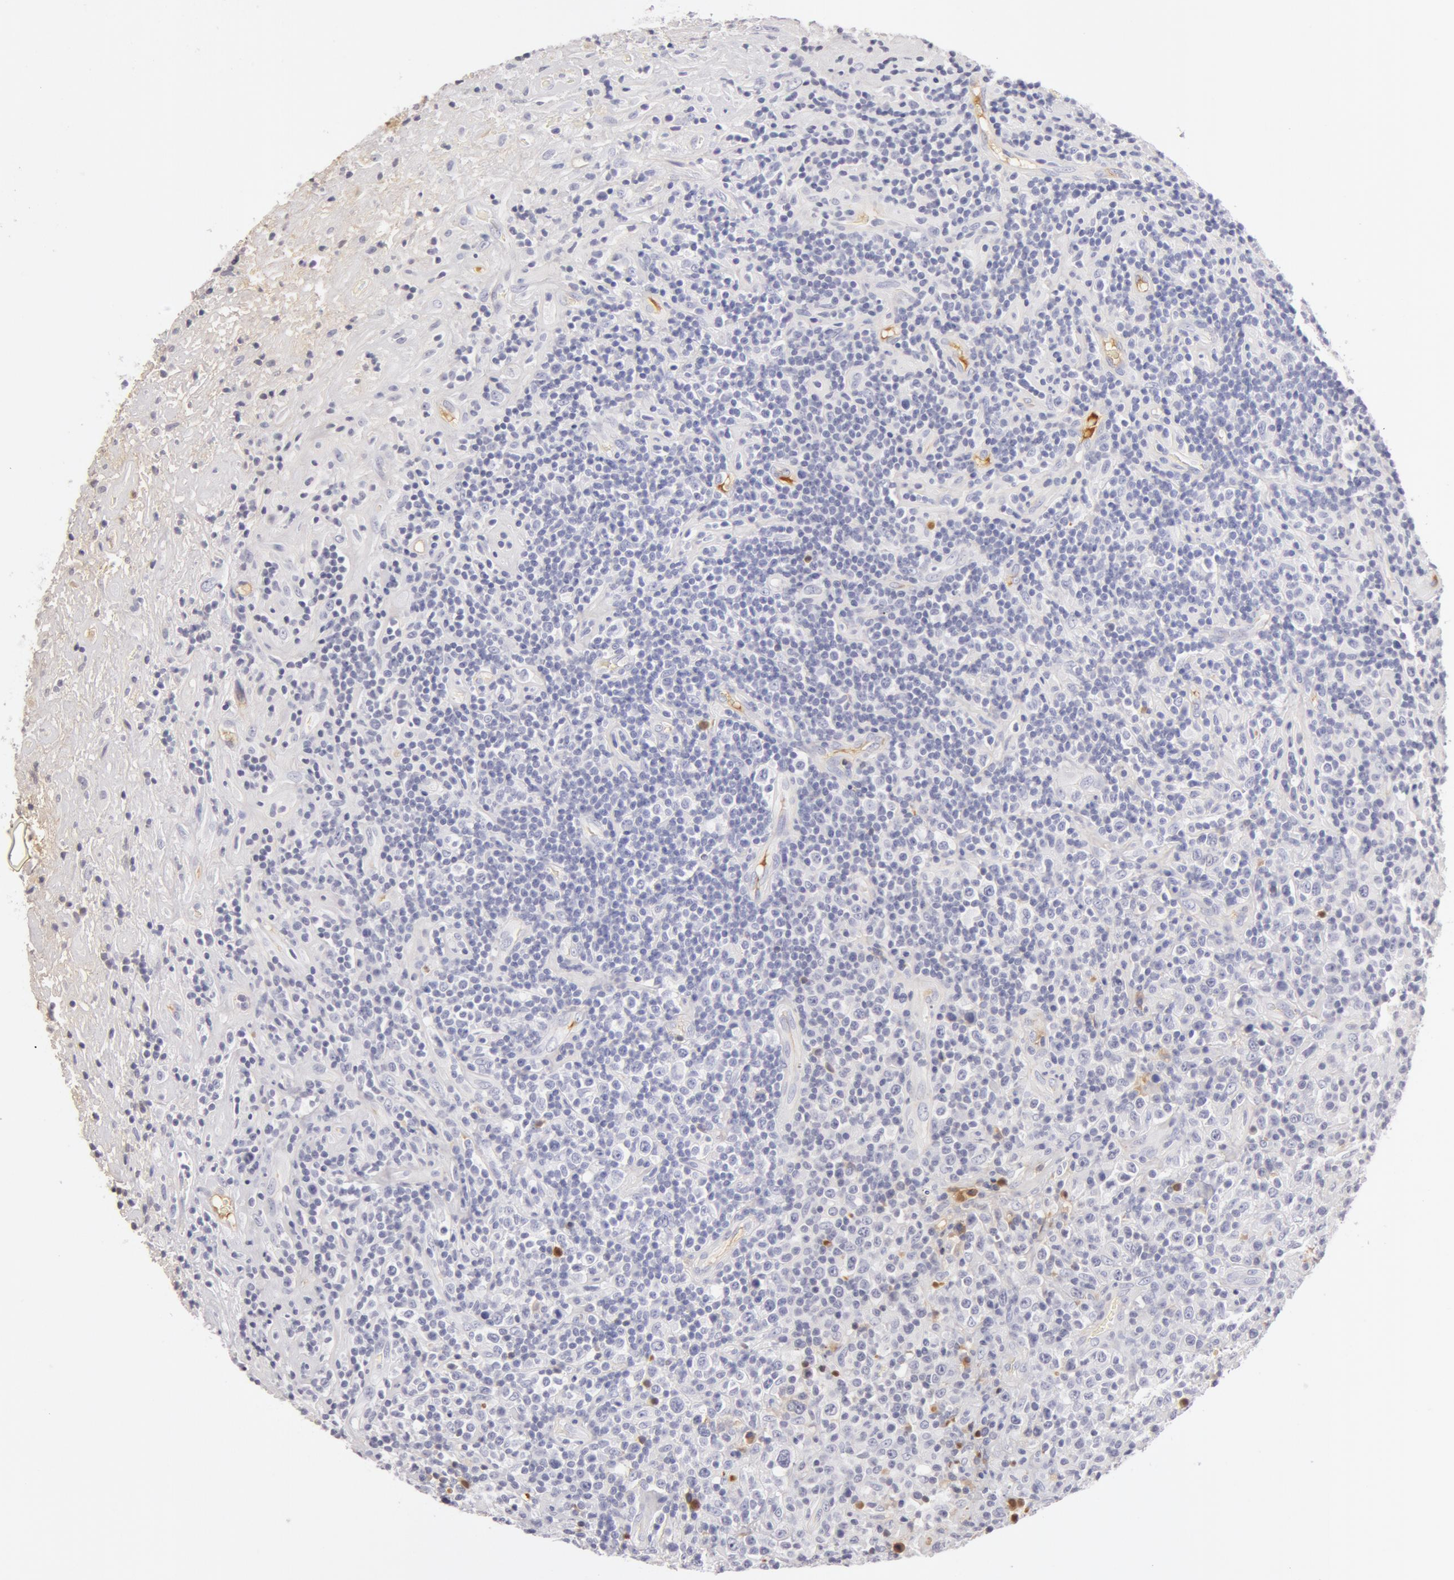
{"staining": {"intensity": "negative", "quantity": "none", "location": "none"}, "tissue": "lymphoma", "cell_type": "Tumor cells", "image_type": "cancer", "snomed": [{"axis": "morphology", "description": "Hodgkin's disease, NOS"}, {"axis": "topography", "description": "Lymph node"}], "caption": "IHC of human lymphoma shows no expression in tumor cells.", "gene": "AHSG", "patient": {"sex": "male", "age": 46}}